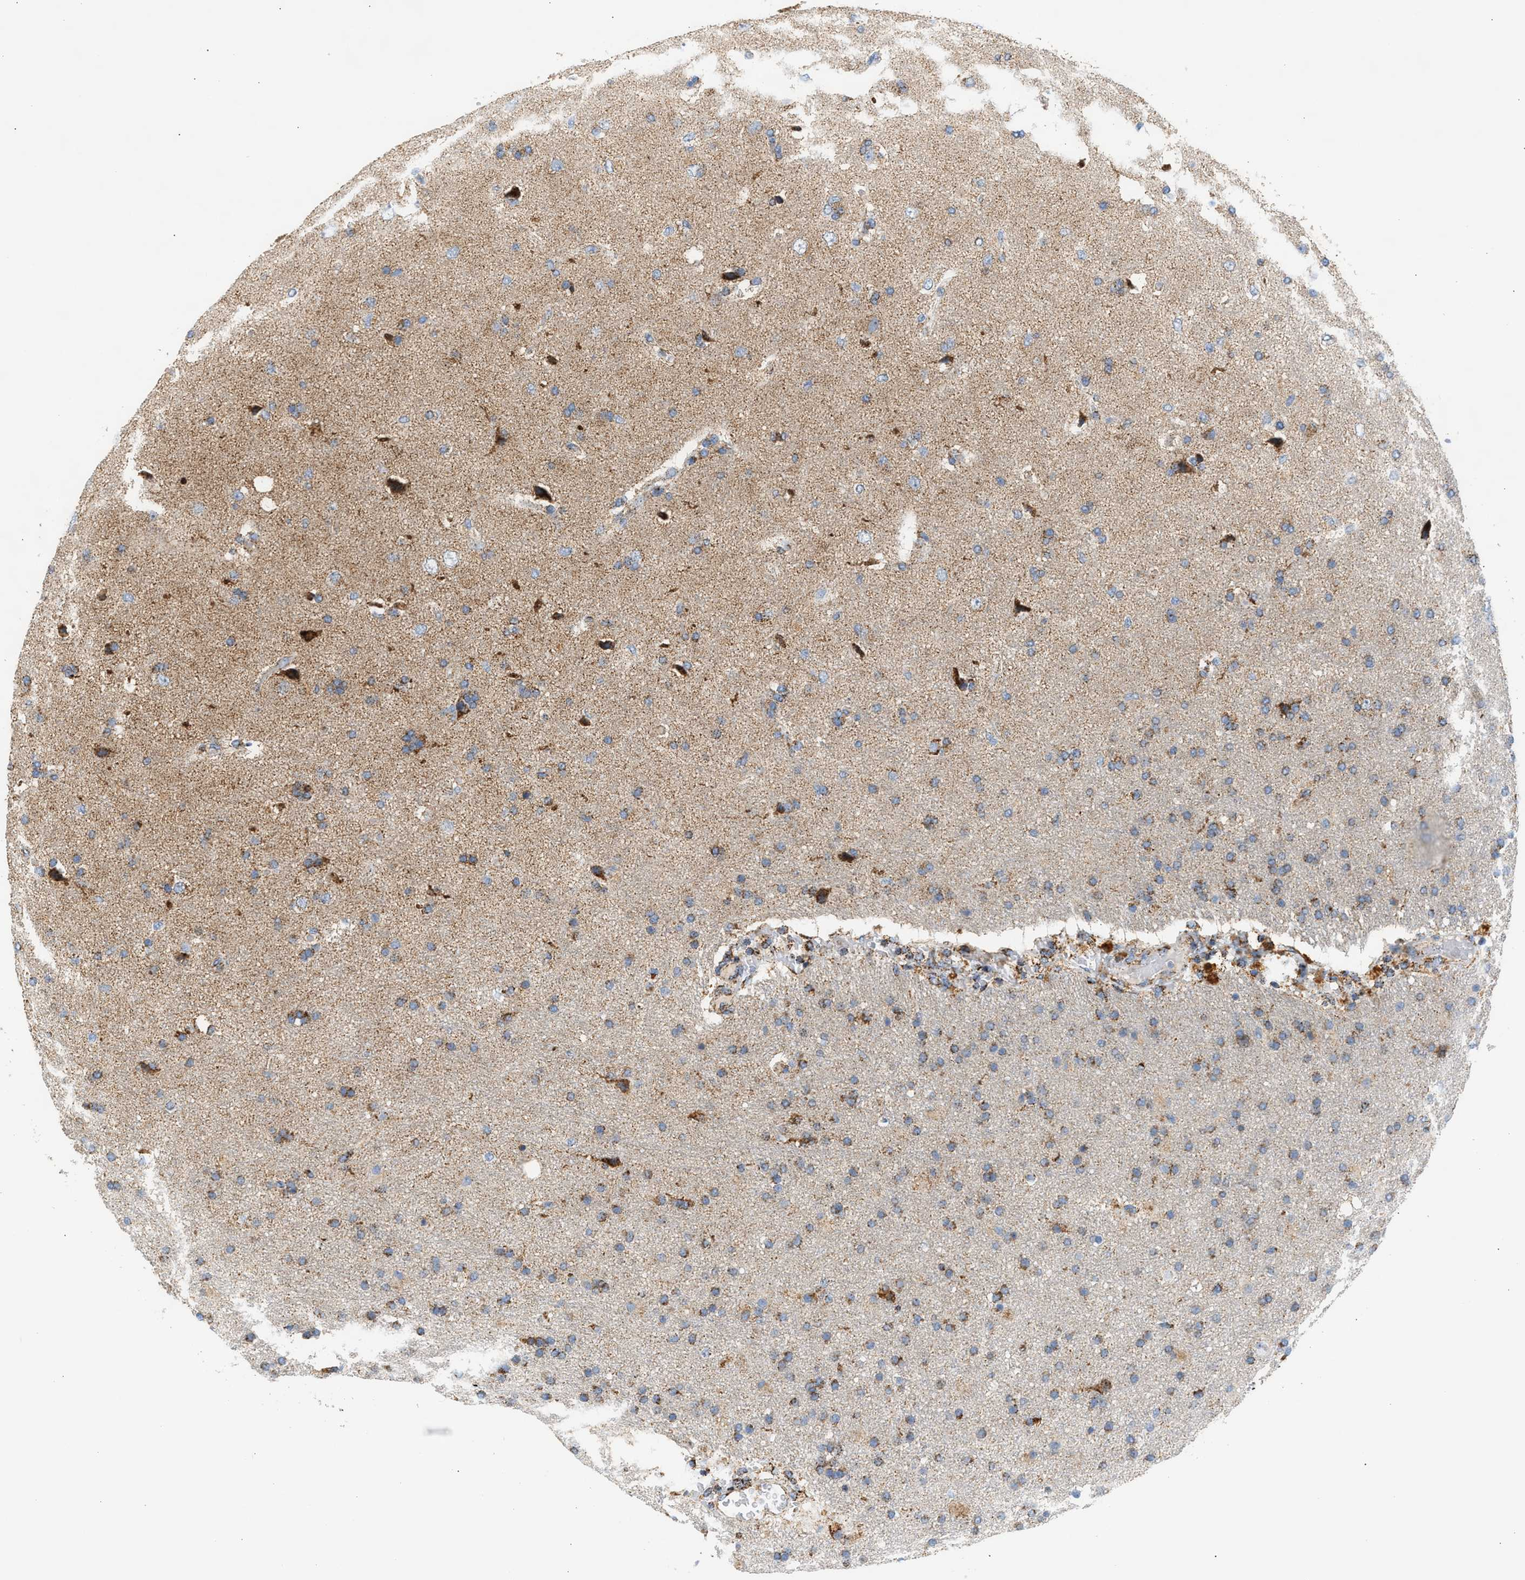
{"staining": {"intensity": "moderate", "quantity": ">75%", "location": "cytoplasmic/membranous"}, "tissue": "glioma", "cell_type": "Tumor cells", "image_type": "cancer", "snomed": [{"axis": "morphology", "description": "Glioma, malignant, High grade"}, {"axis": "topography", "description": "Brain"}], "caption": "Immunohistochemical staining of high-grade glioma (malignant) reveals medium levels of moderate cytoplasmic/membranous protein positivity in about >75% of tumor cells. (brown staining indicates protein expression, while blue staining denotes nuclei).", "gene": "OGDH", "patient": {"sex": "male", "age": 72}}